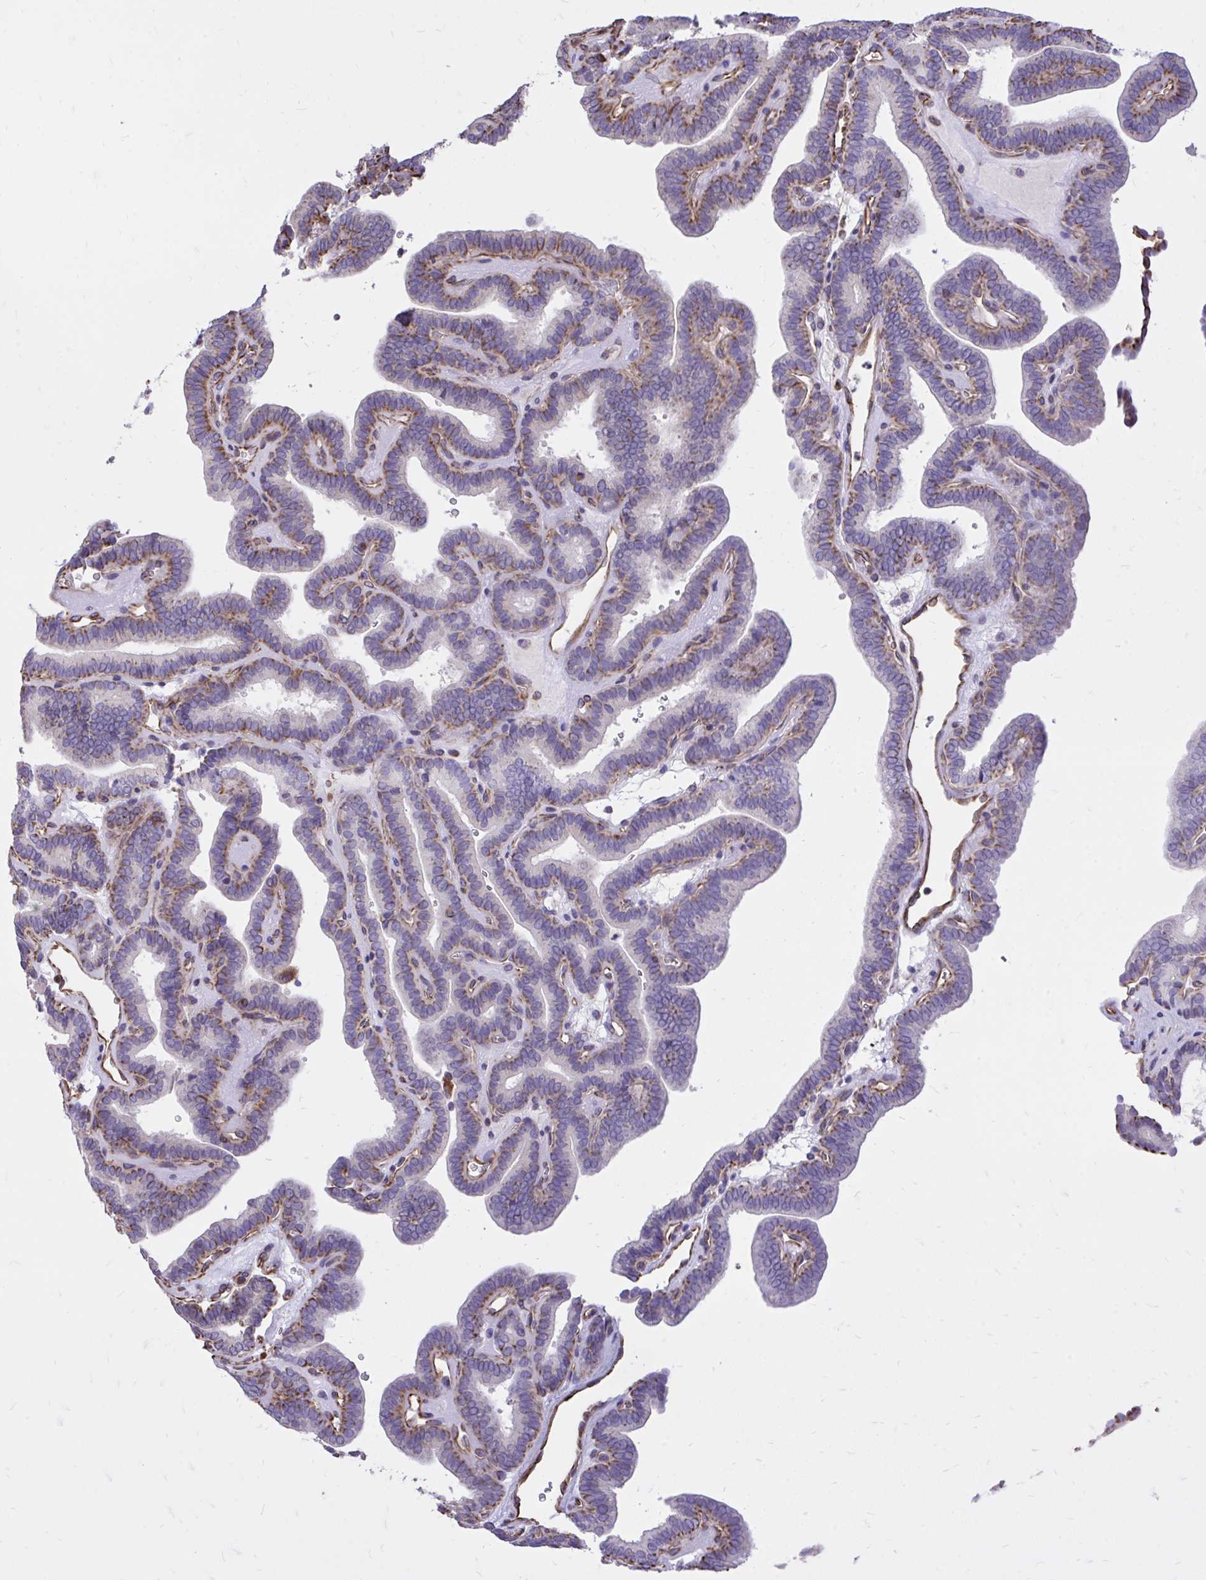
{"staining": {"intensity": "moderate", "quantity": "25%-75%", "location": "cytoplasmic/membranous"}, "tissue": "thyroid cancer", "cell_type": "Tumor cells", "image_type": "cancer", "snomed": [{"axis": "morphology", "description": "Papillary adenocarcinoma, NOS"}, {"axis": "topography", "description": "Thyroid gland"}], "caption": "Protein staining of thyroid papillary adenocarcinoma tissue exhibits moderate cytoplasmic/membranous staining in about 25%-75% of tumor cells.", "gene": "RNF103", "patient": {"sex": "female", "age": 21}}